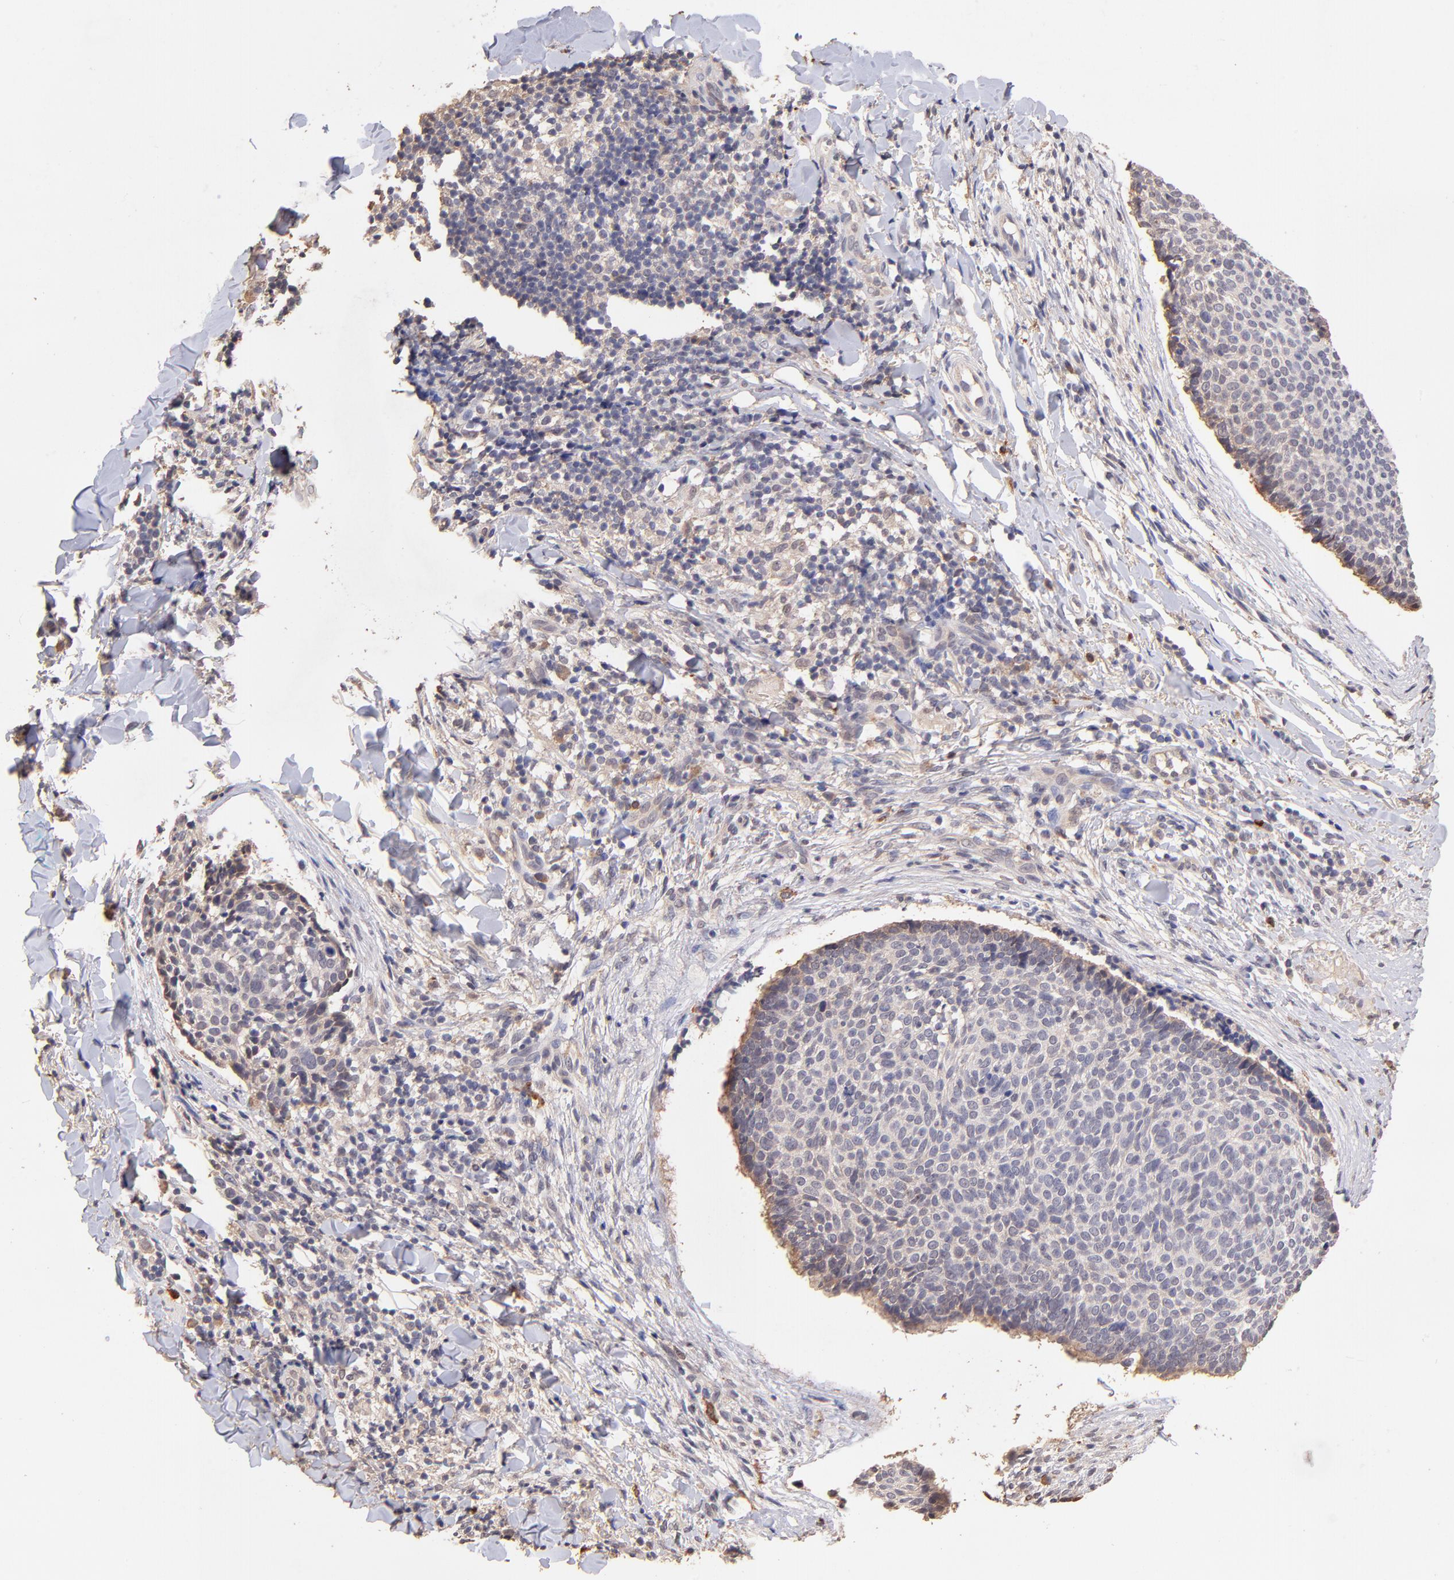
{"staining": {"intensity": "weak", "quantity": "<25%", "location": "cytoplasmic/membranous"}, "tissue": "skin cancer", "cell_type": "Tumor cells", "image_type": "cancer", "snomed": [{"axis": "morphology", "description": "Normal tissue, NOS"}, {"axis": "morphology", "description": "Basal cell carcinoma"}, {"axis": "topography", "description": "Skin"}], "caption": "High power microscopy micrograph of an immunohistochemistry (IHC) micrograph of basal cell carcinoma (skin), revealing no significant staining in tumor cells.", "gene": "RNASEL", "patient": {"sex": "female", "age": 57}}